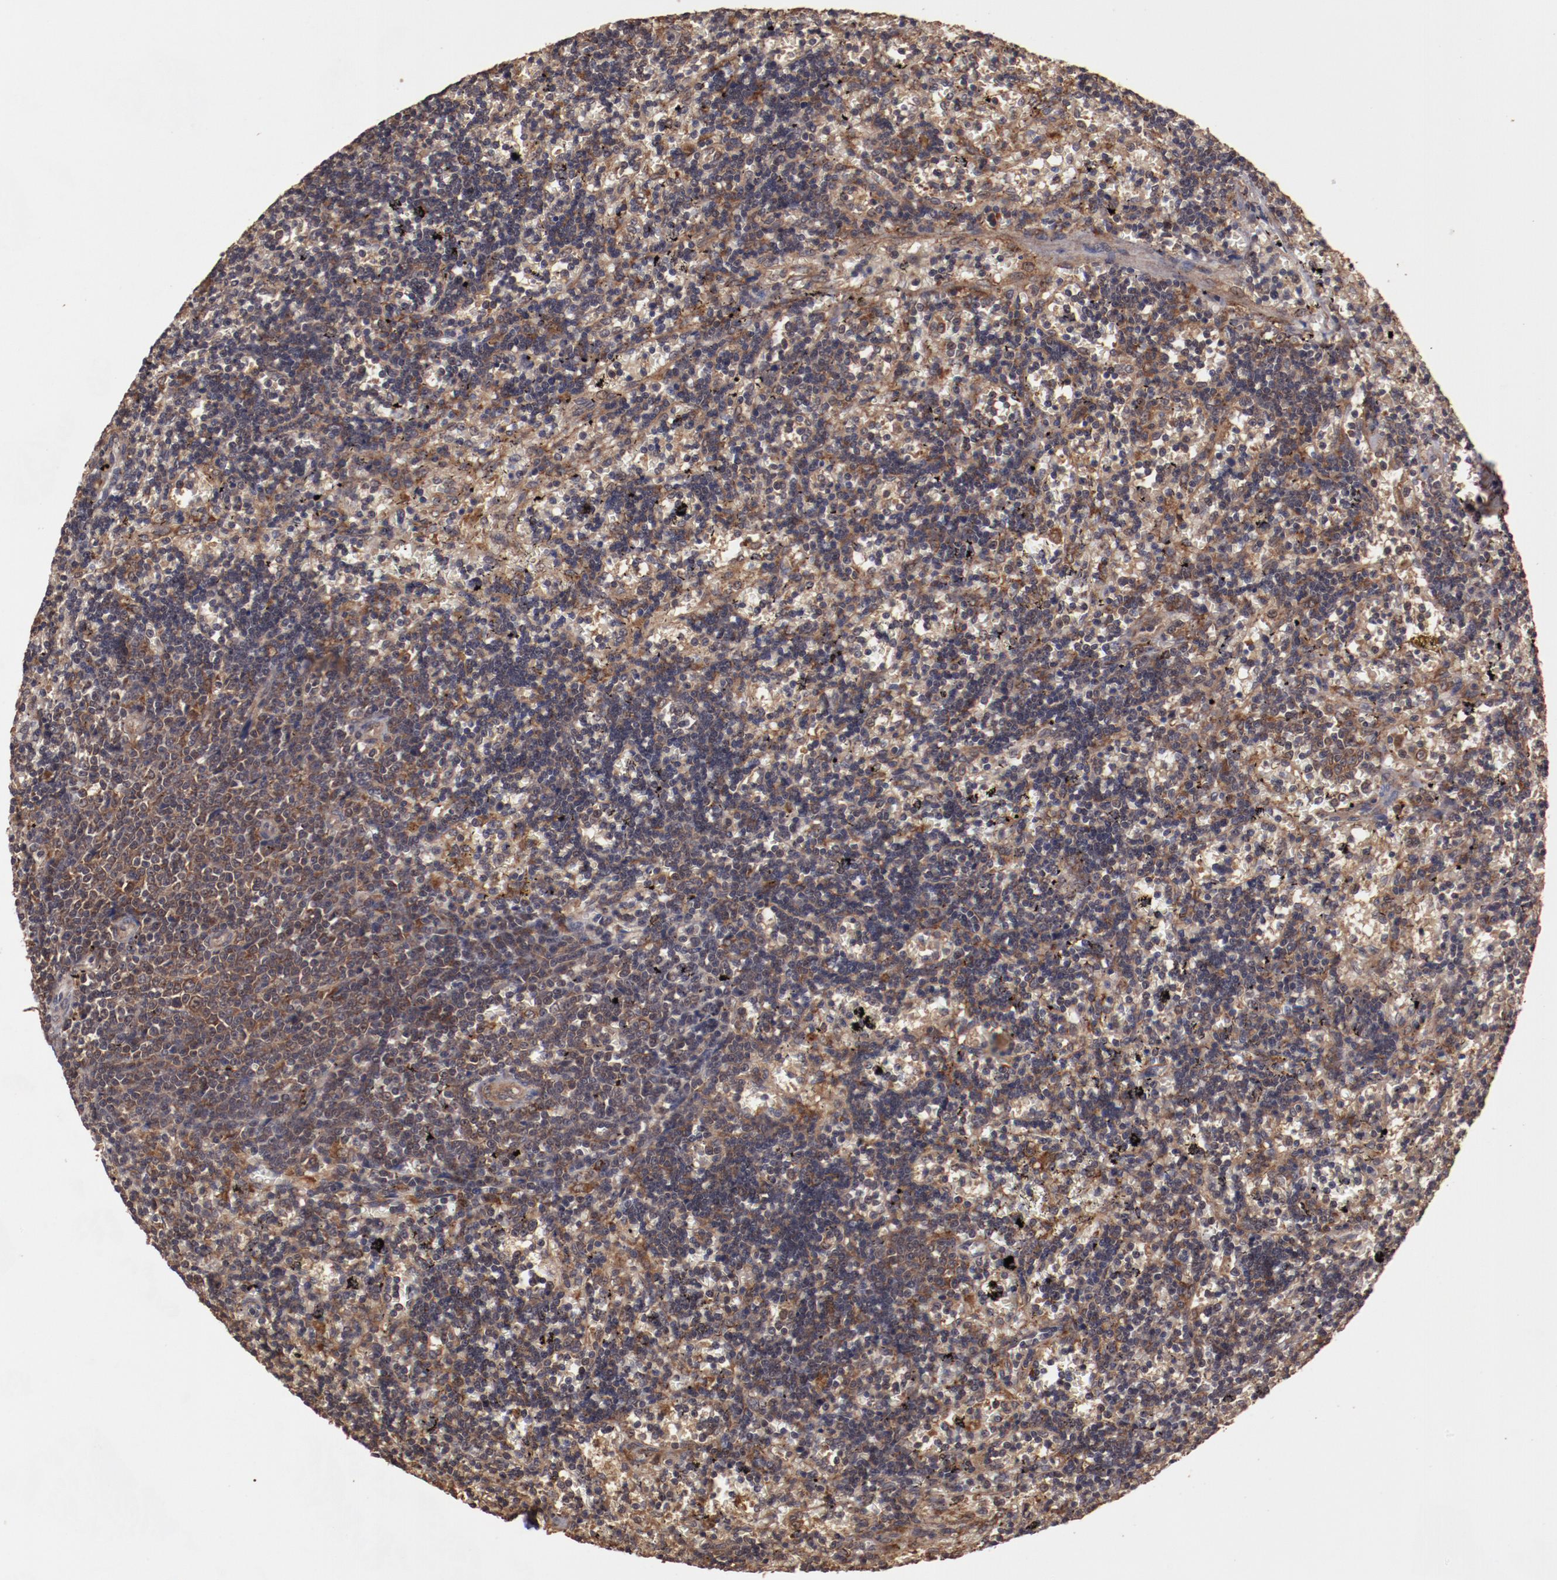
{"staining": {"intensity": "strong", "quantity": ">75%", "location": "cytoplasmic/membranous"}, "tissue": "lymphoma", "cell_type": "Tumor cells", "image_type": "cancer", "snomed": [{"axis": "morphology", "description": "Malignant lymphoma, non-Hodgkin's type, Low grade"}, {"axis": "topography", "description": "Spleen"}], "caption": "Low-grade malignant lymphoma, non-Hodgkin's type was stained to show a protein in brown. There is high levels of strong cytoplasmic/membranous expression in approximately >75% of tumor cells. The staining was performed using DAB, with brown indicating positive protein expression. Nuclei are stained blue with hematoxylin.", "gene": "TXNDC16", "patient": {"sex": "male", "age": 60}}